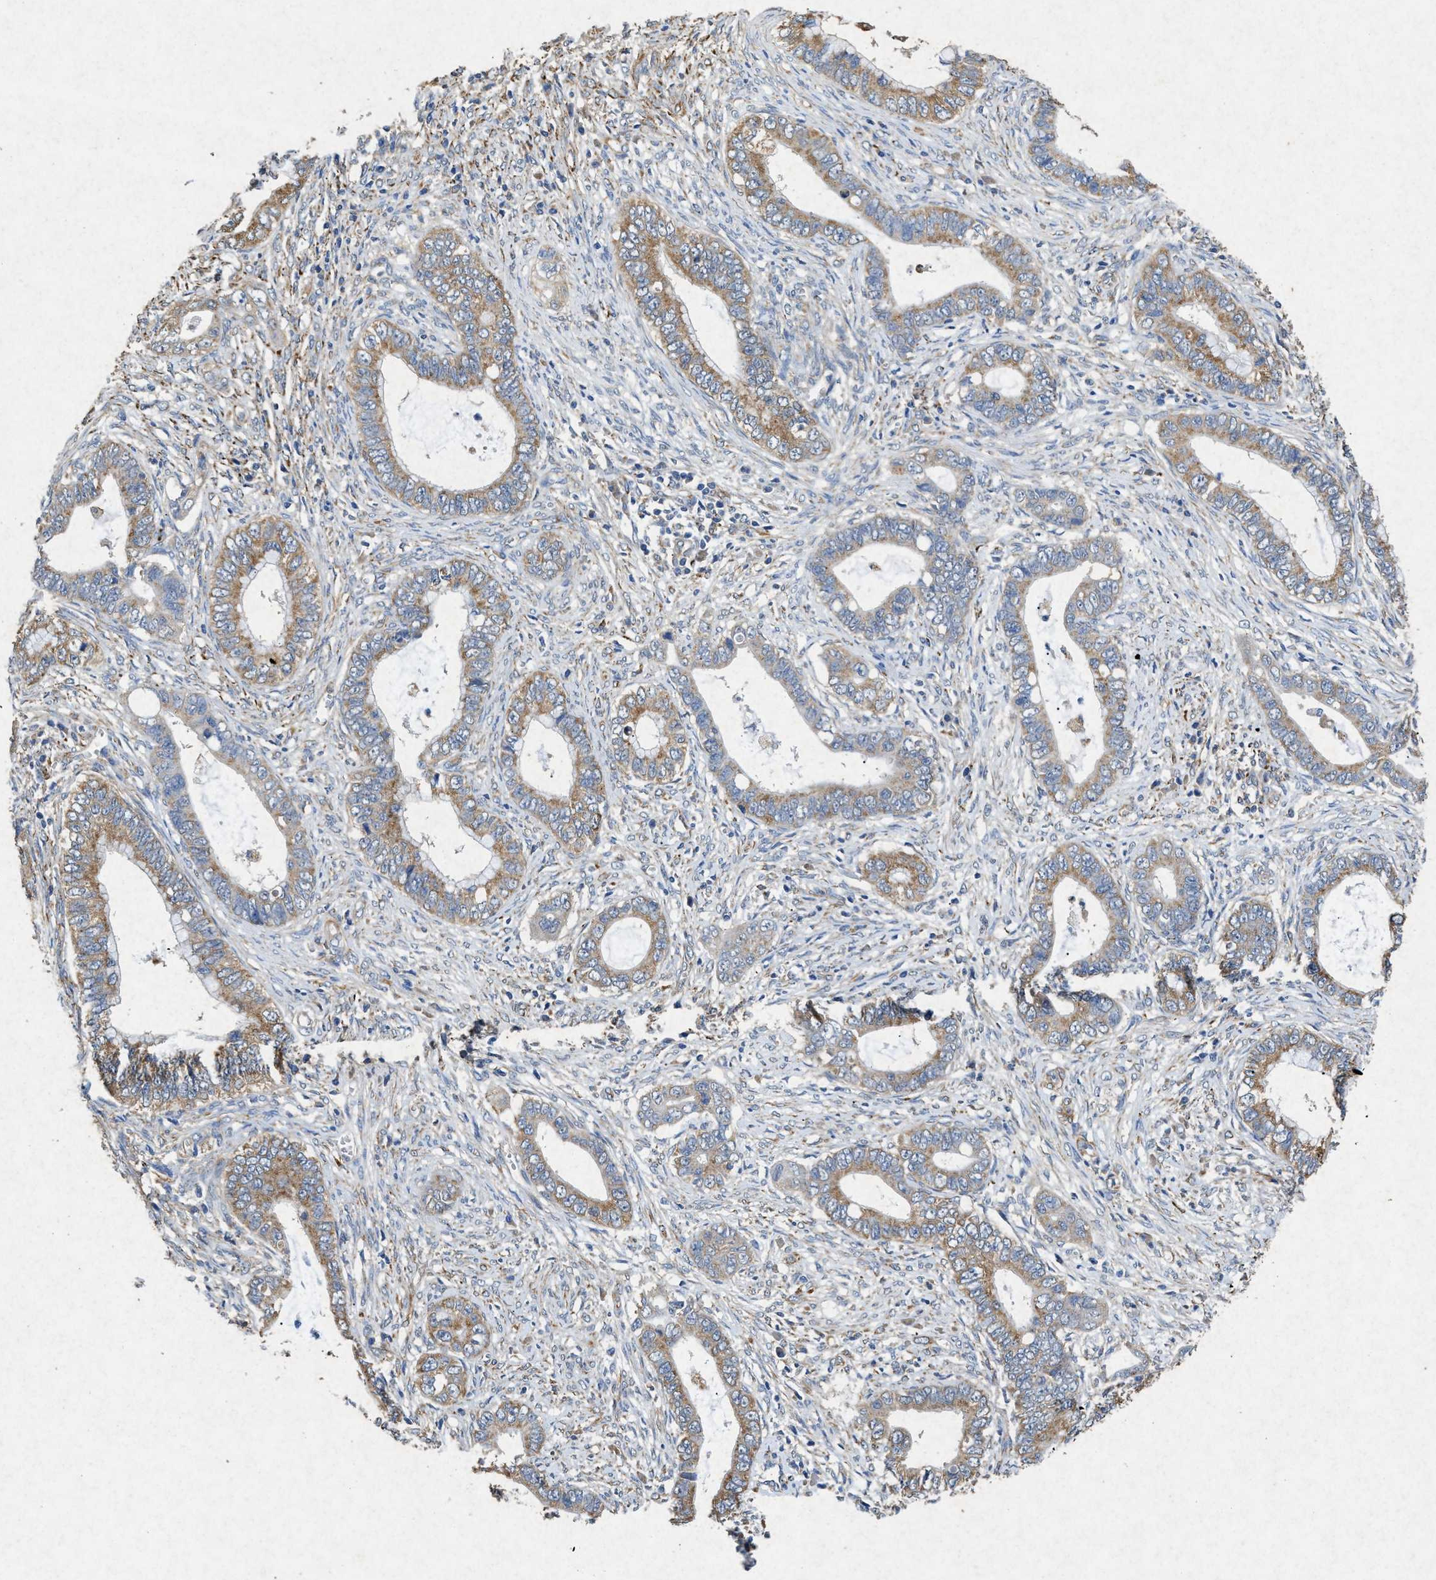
{"staining": {"intensity": "moderate", "quantity": ">75%", "location": "cytoplasmic/membranous"}, "tissue": "cervical cancer", "cell_type": "Tumor cells", "image_type": "cancer", "snomed": [{"axis": "morphology", "description": "Adenocarcinoma, NOS"}, {"axis": "topography", "description": "Cervix"}], "caption": "Human cervical cancer (adenocarcinoma) stained with a brown dye shows moderate cytoplasmic/membranous positive staining in about >75% of tumor cells.", "gene": "CDK15", "patient": {"sex": "female", "age": 44}}